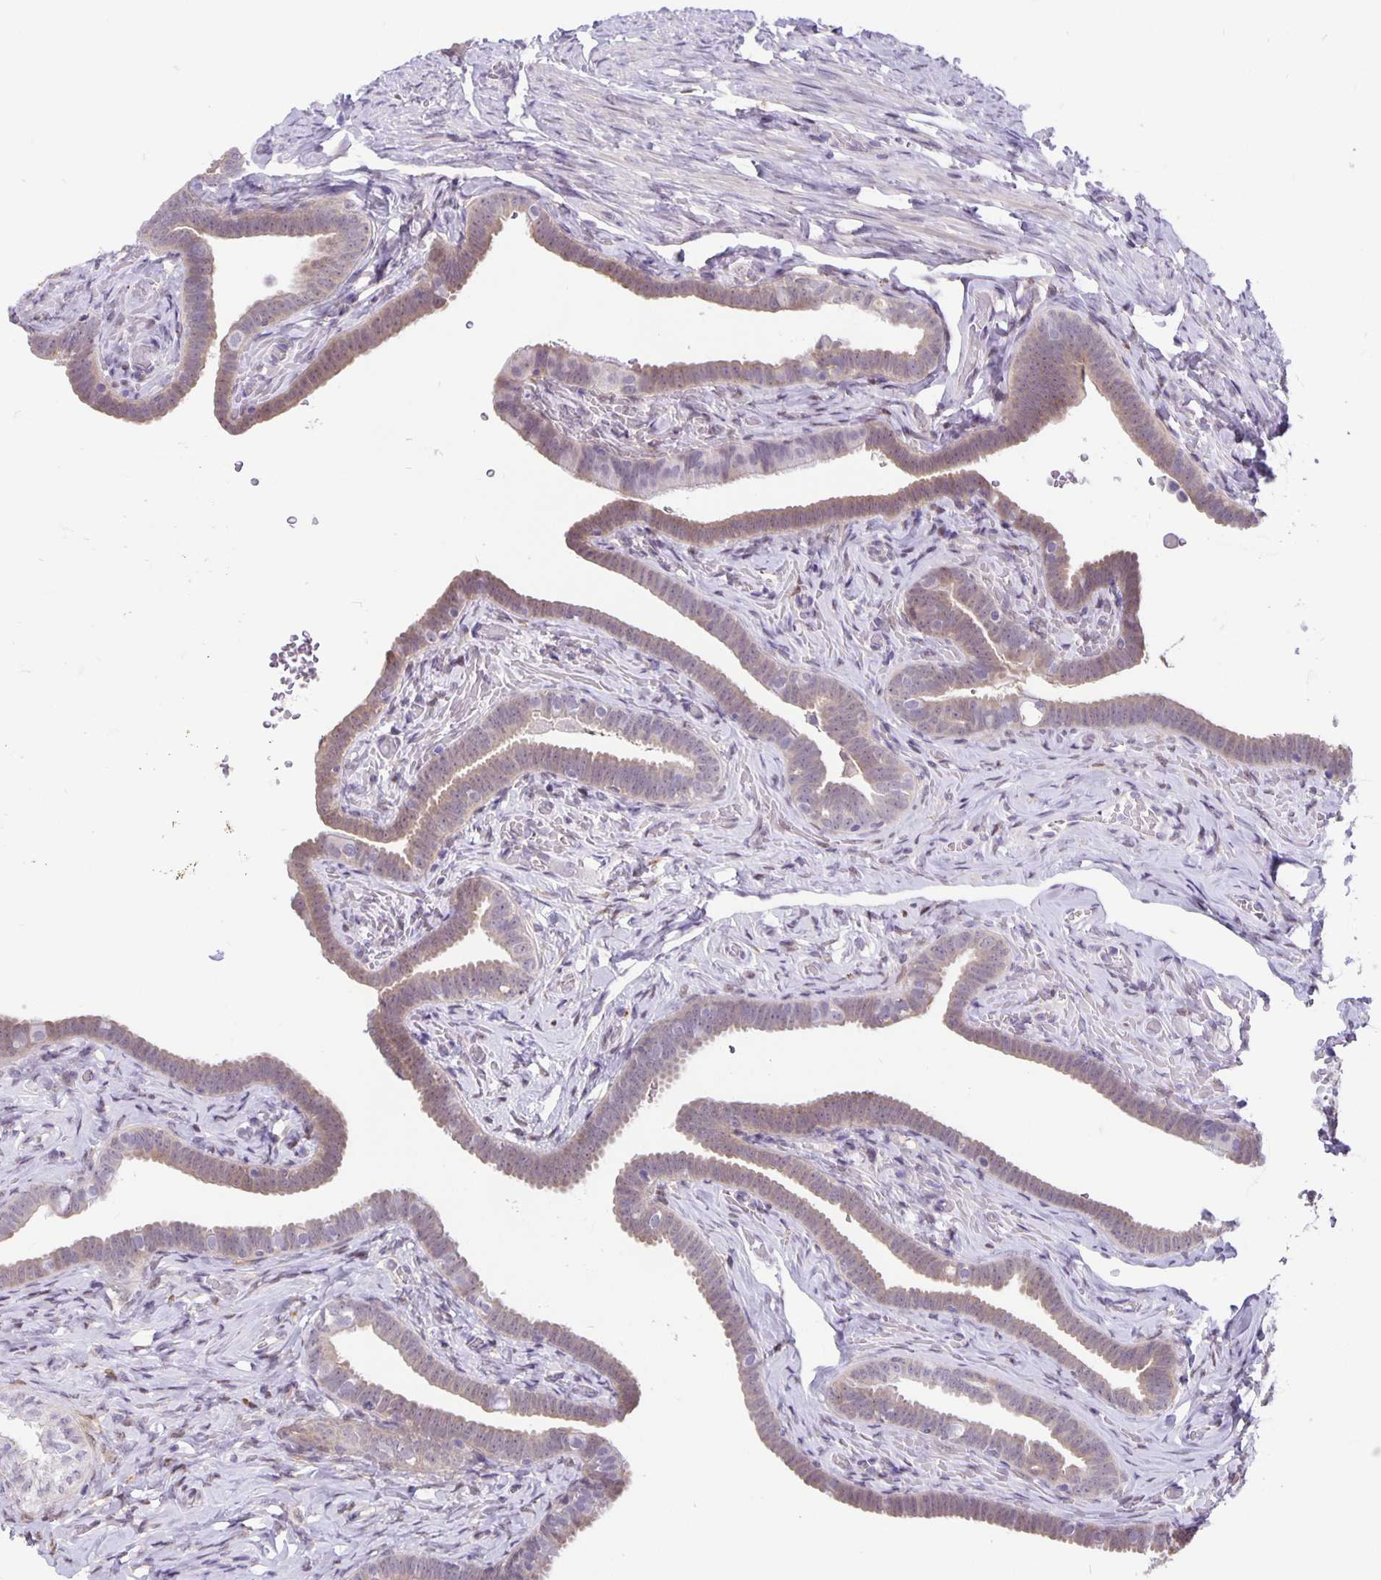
{"staining": {"intensity": "weak", "quantity": "25%-75%", "location": "cytoplasmic/membranous"}, "tissue": "fallopian tube", "cell_type": "Glandular cells", "image_type": "normal", "snomed": [{"axis": "morphology", "description": "Normal tissue, NOS"}, {"axis": "topography", "description": "Fallopian tube"}], "caption": "An image of fallopian tube stained for a protein displays weak cytoplasmic/membranous brown staining in glandular cells. (DAB (3,3'-diaminobenzidine) = brown stain, brightfield microscopy at high magnification).", "gene": "TAX1BP3", "patient": {"sex": "female", "age": 69}}